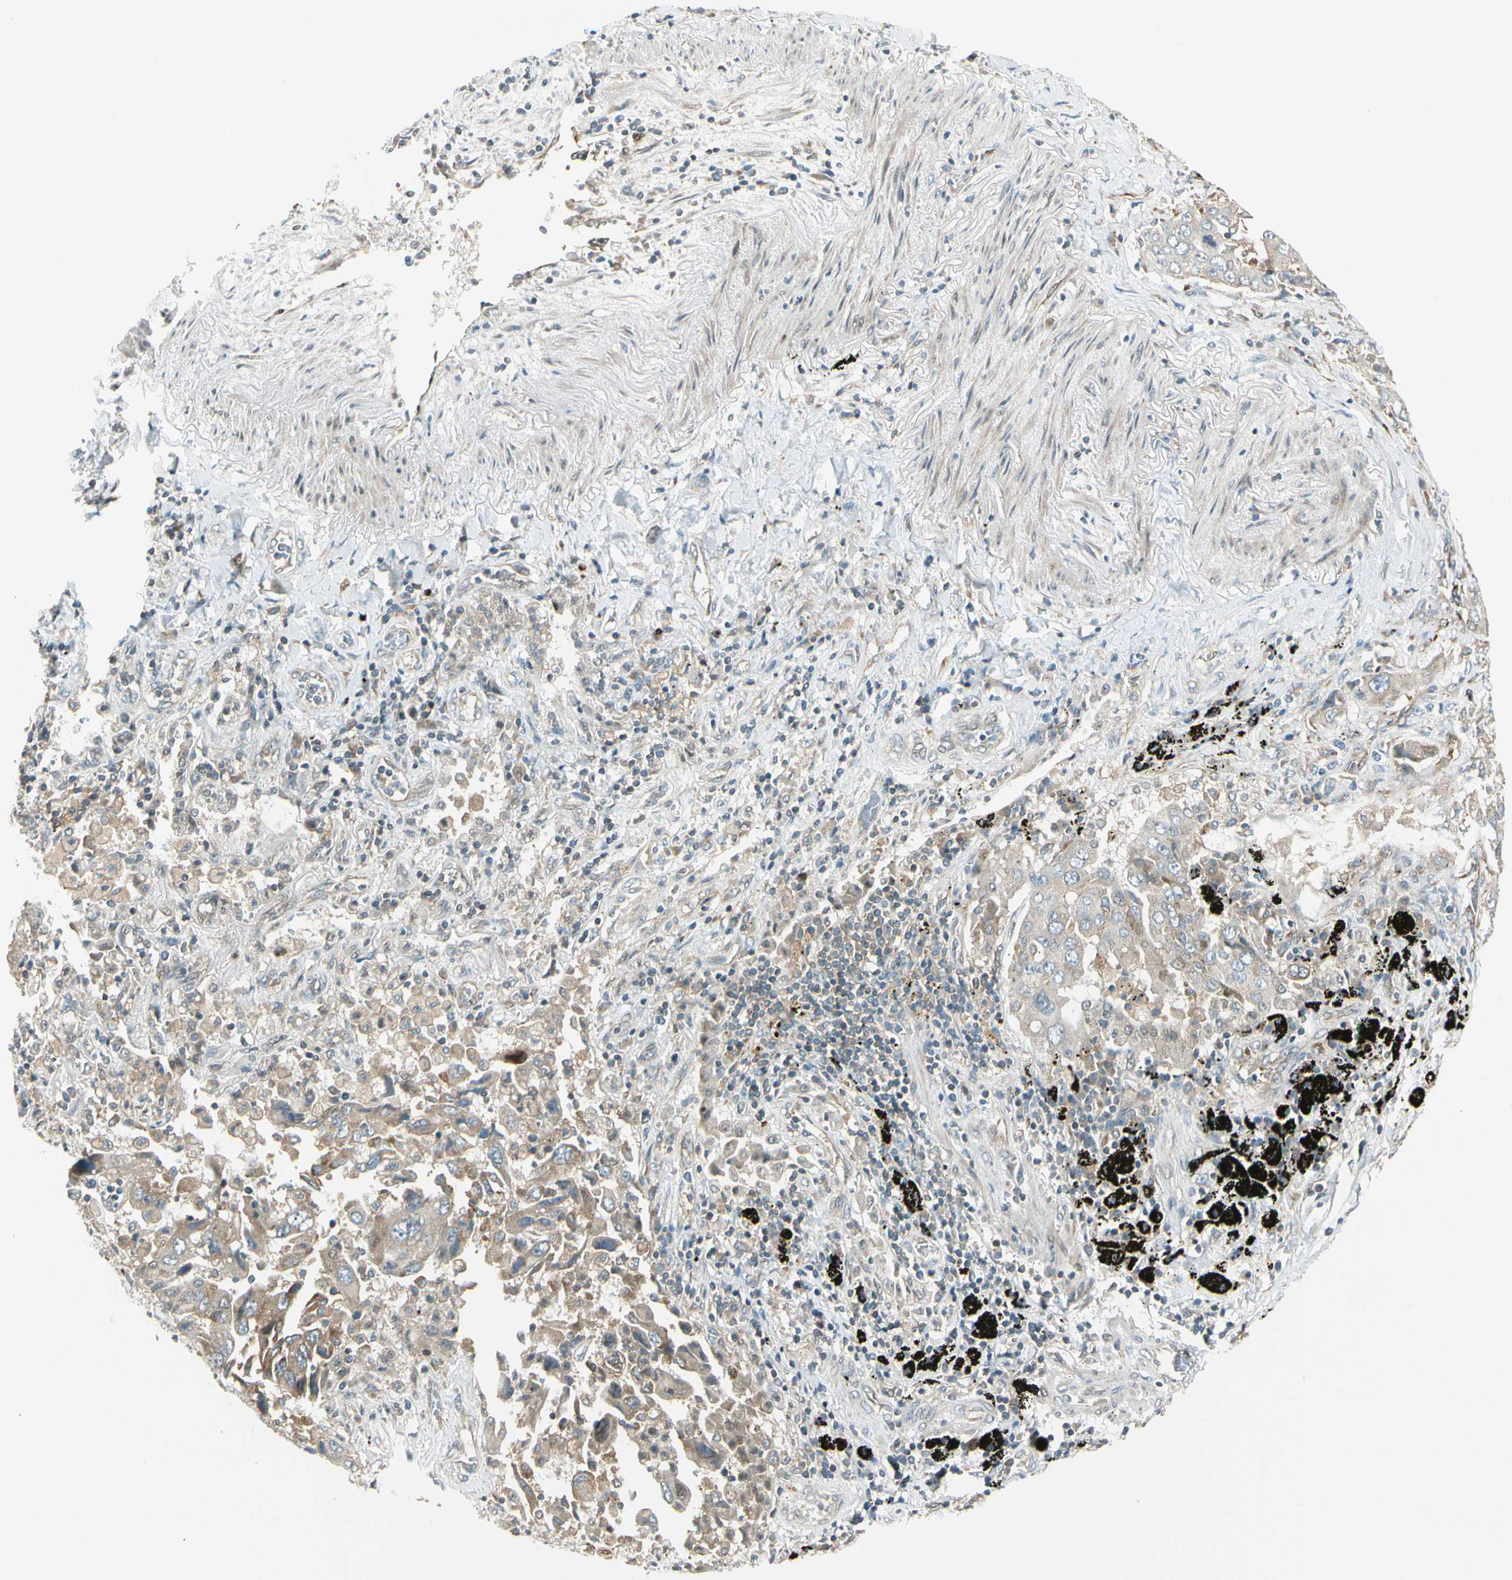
{"staining": {"intensity": "weak", "quantity": ">75%", "location": "cytoplasmic/membranous"}, "tissue": "lung cancer", "cell_type": "Tumor cells", "image_type": "cancer", "snomed": [{"axis": "morphology", "description": "Adenocarcinoma, NOS"}, {"axis": "topography", "description": "Lung"}], "caption": "Immunohistochemistry (IHC) photomicrograph of human lung adenocarcinoma stained for a protein (brown), which displays low levels of weak cytoplasmic/membranous positivity in approximately >75% of tumor cells.", "gene": "TRIO", "patient": {"sex": "female", "age": 65}}